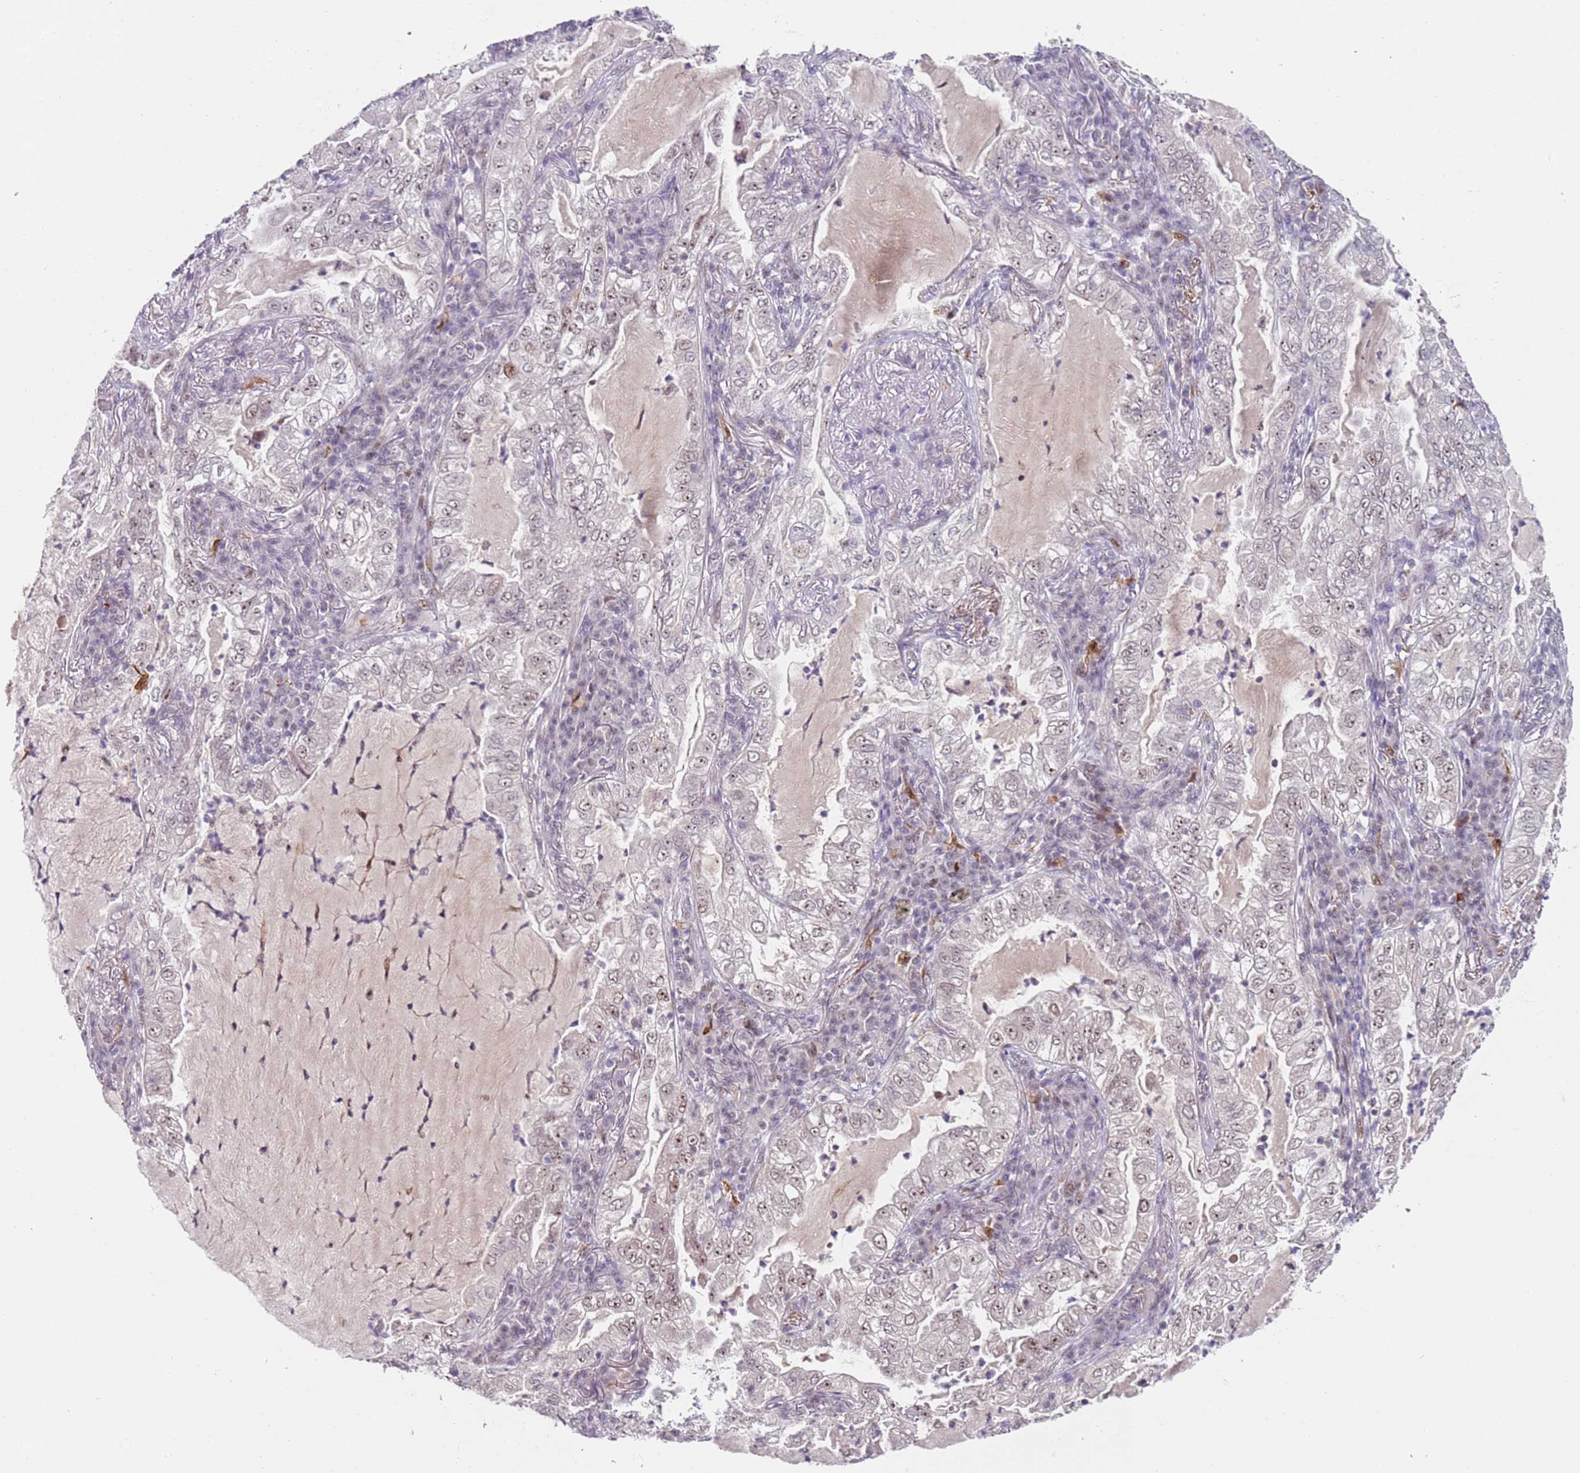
{"staining": {"intensity": "weak", "quantity": "25%-75%", "location": "nuclear"}, "tissue": "lung cancer", "cell_type": "Tumor cells", "image_type": "cancer", "snomed": [{"axis": "morphology", "description": "Adenocarcinoma, NOS"}, {"axis": "topography", "description": "Lung"}], "caption": "Adenocarcinoma (lung) was stained to show a protein in brown. There is low levels of weak nuclear expression in about 25%-75% of tumor cells. (DAB (3,3'-diaminobenzidine) IHC, brown staining for protein, blue staining for nuclei).", "gene": "LGALSL", "patient": {"sex": "female", "age": 73}}